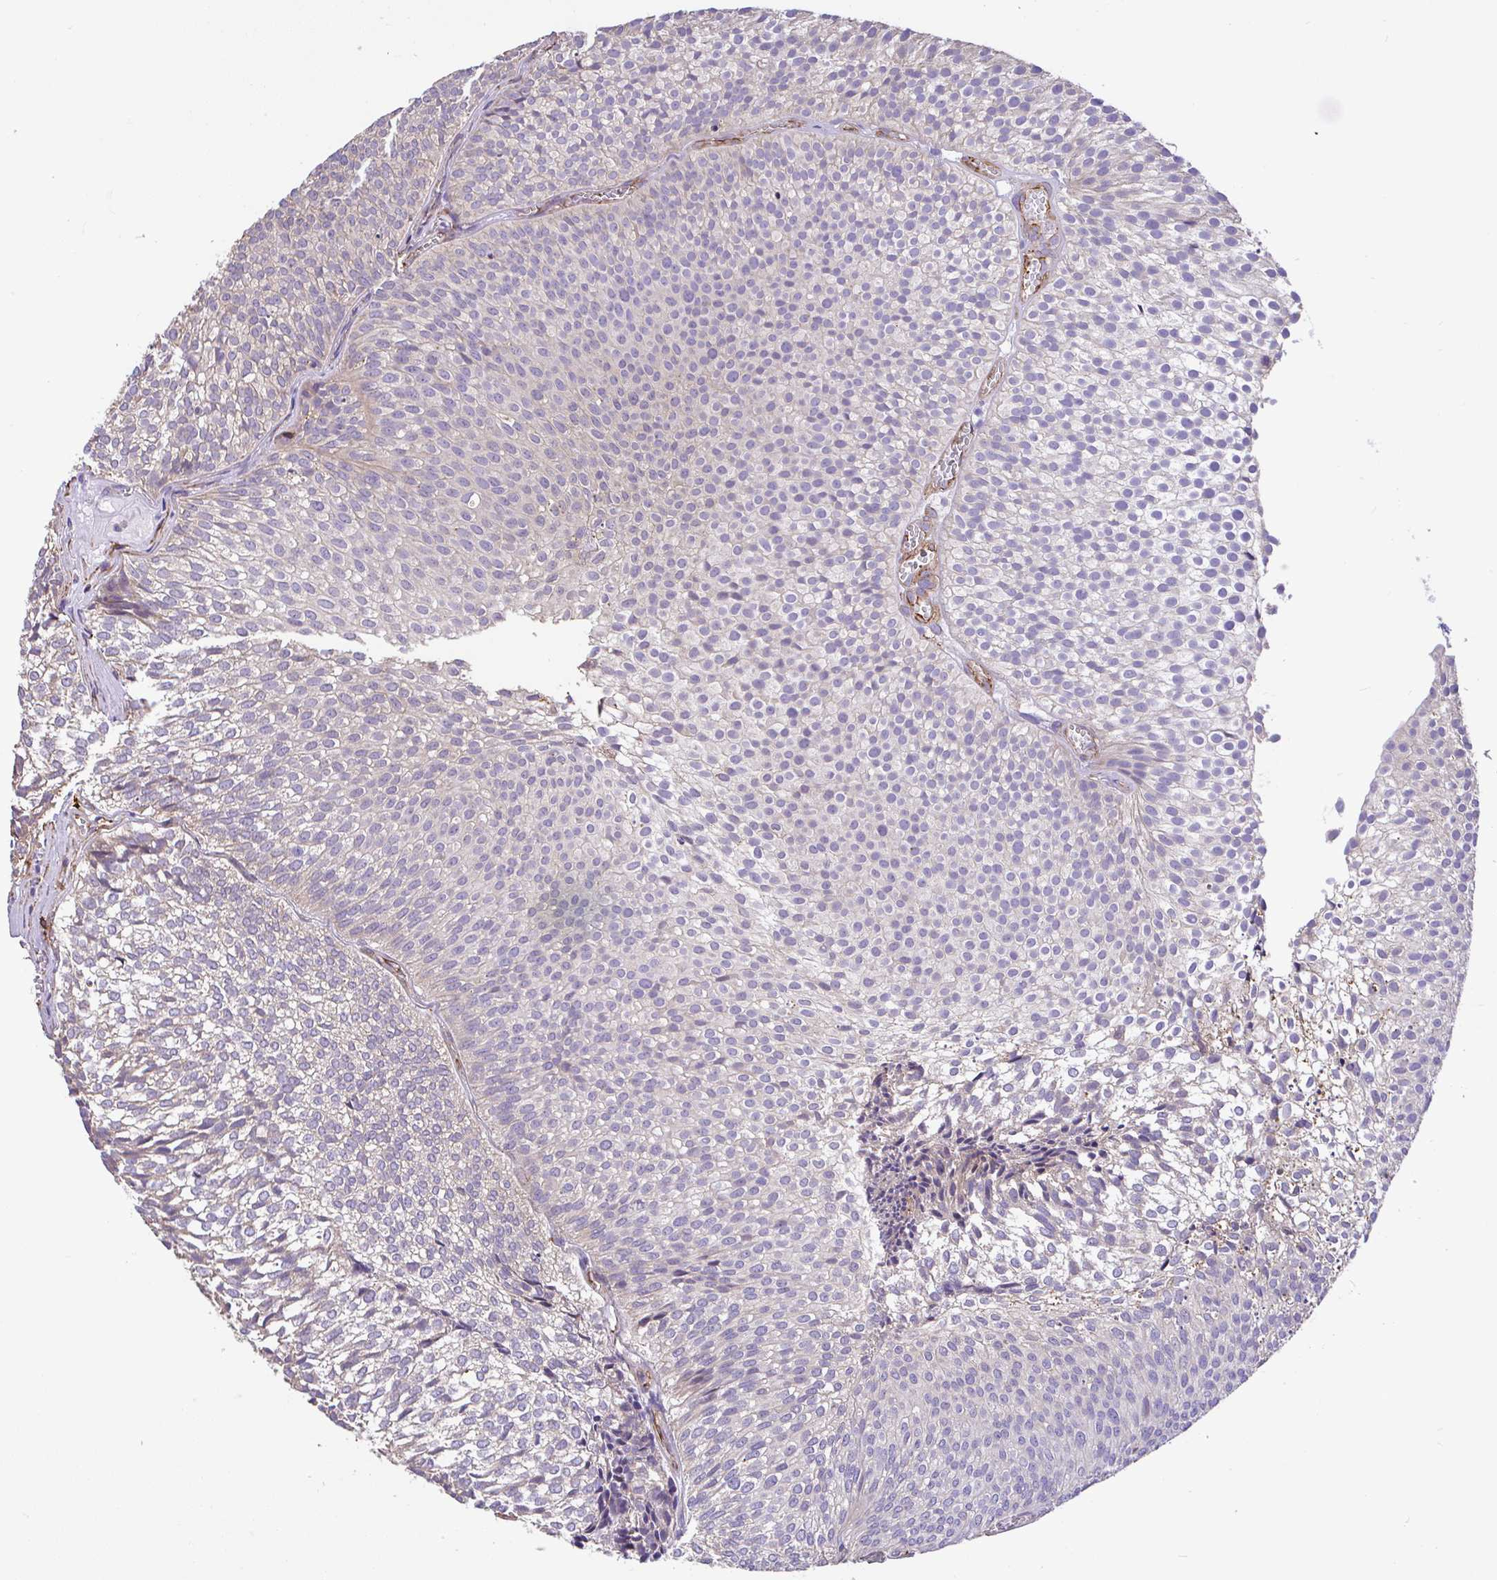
{"staining": {"intensity": "negative", "quantity": "none", "location": "none"}, "tissue": "urothelial cancer", "cell_type": "Tumor cells", "image_type": "cancer", "snomed": [{"axis": "morphology", "description": "Urothelial carcinoma, Low grade"}, {"axis": "topography", "description": "Urinary bladder"}], "caption": "Tumor cells show no significant protein positivity in low-grade urothelial carcinoma. (DAB (3,3'-diaminobenzidine) immunohistochemistry, high magnification).", "gene": "PTPRK", "patient": {"sex": "male", "age": 91}}